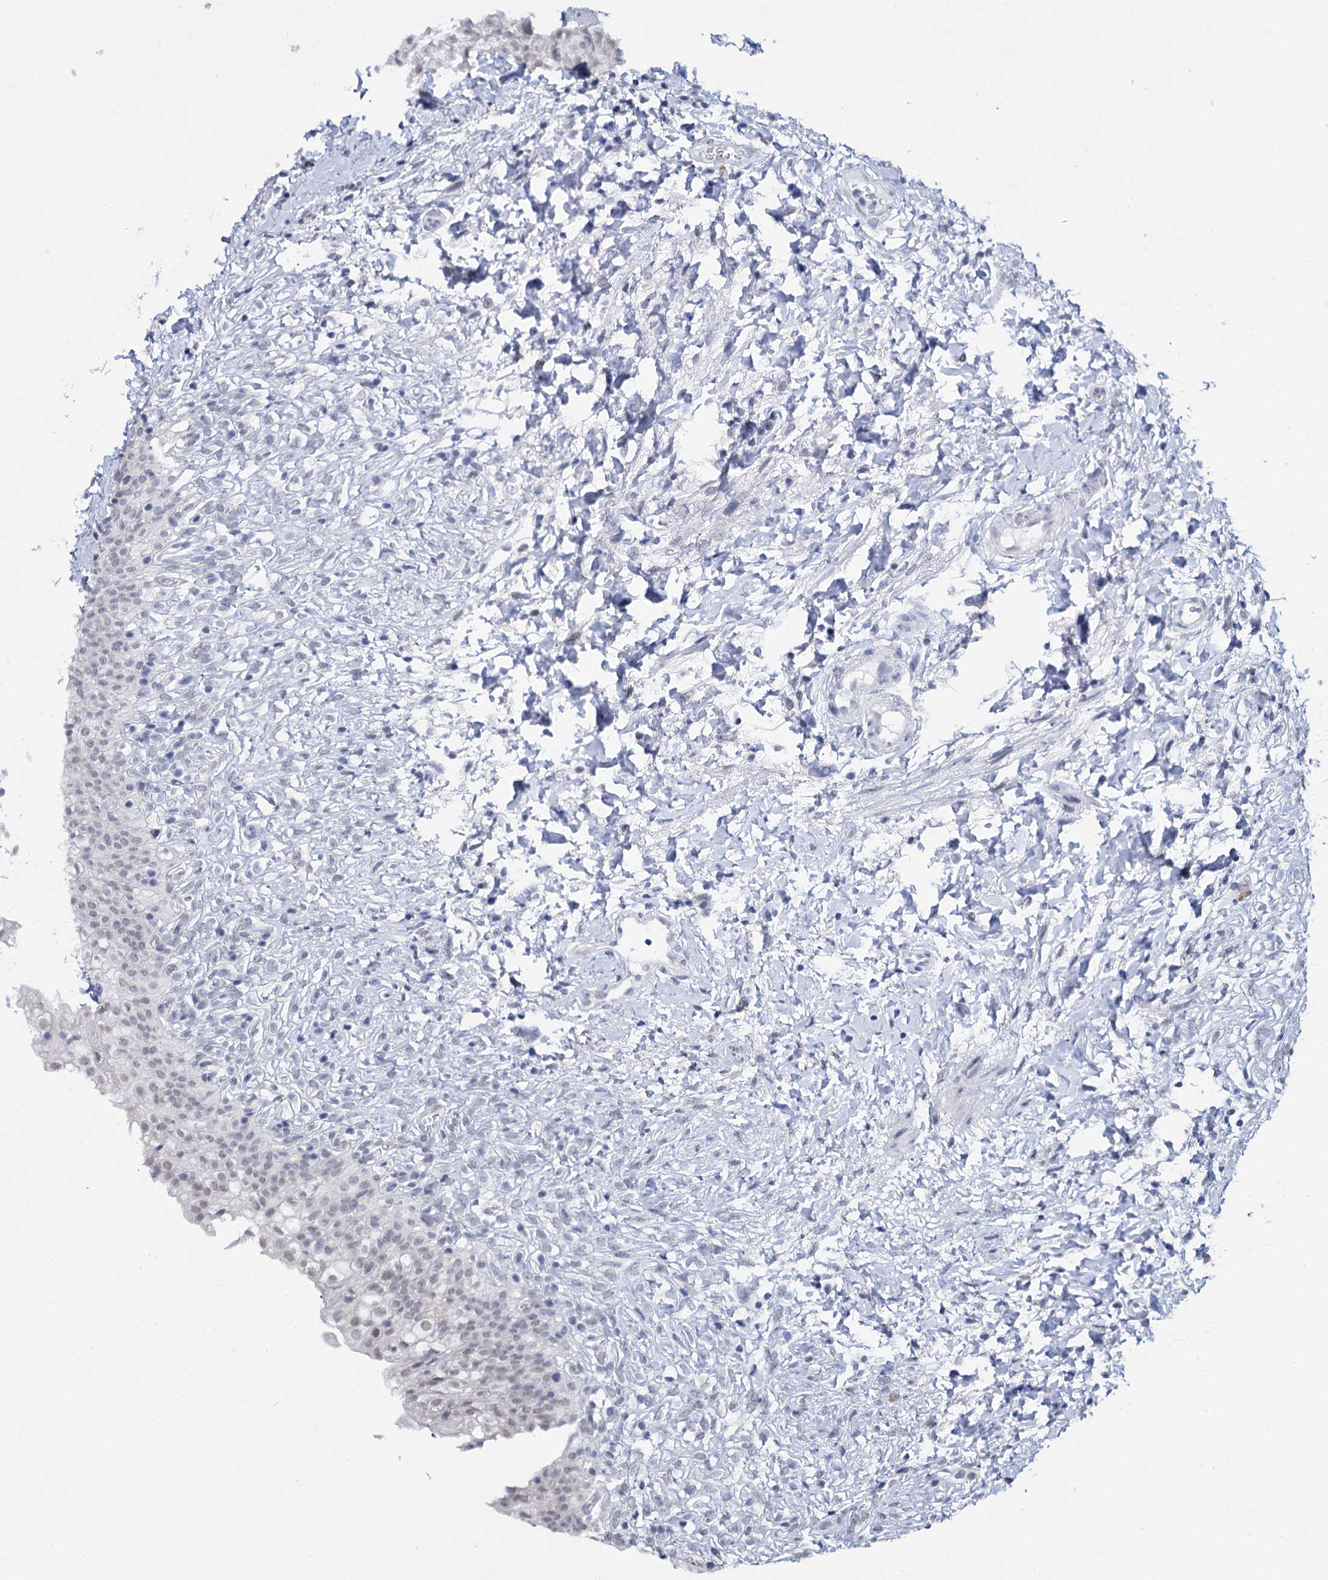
{"staining": {"intensity": "weak", "quantity": "25%-75%", "location": "nuclear"}, "tissue": "urinary bladder", "cell_type": "Urothelial cells", "image_type": "normal", "snomed": [{"axis": "morphology", "description": "Normal tissue, NOS"}, {"axis": "topography", "description": "Urinary bladder"}], "caption": "This image reveals normal urinary bladder stained with immunohistochemistry to label a protein in brown. The nuclear of urothelial cells show weak positivity for the protein. Nuclei are counter-stained blue.", "gene": "SPATS2", "patient": {"sex": "male", "age": 55}}